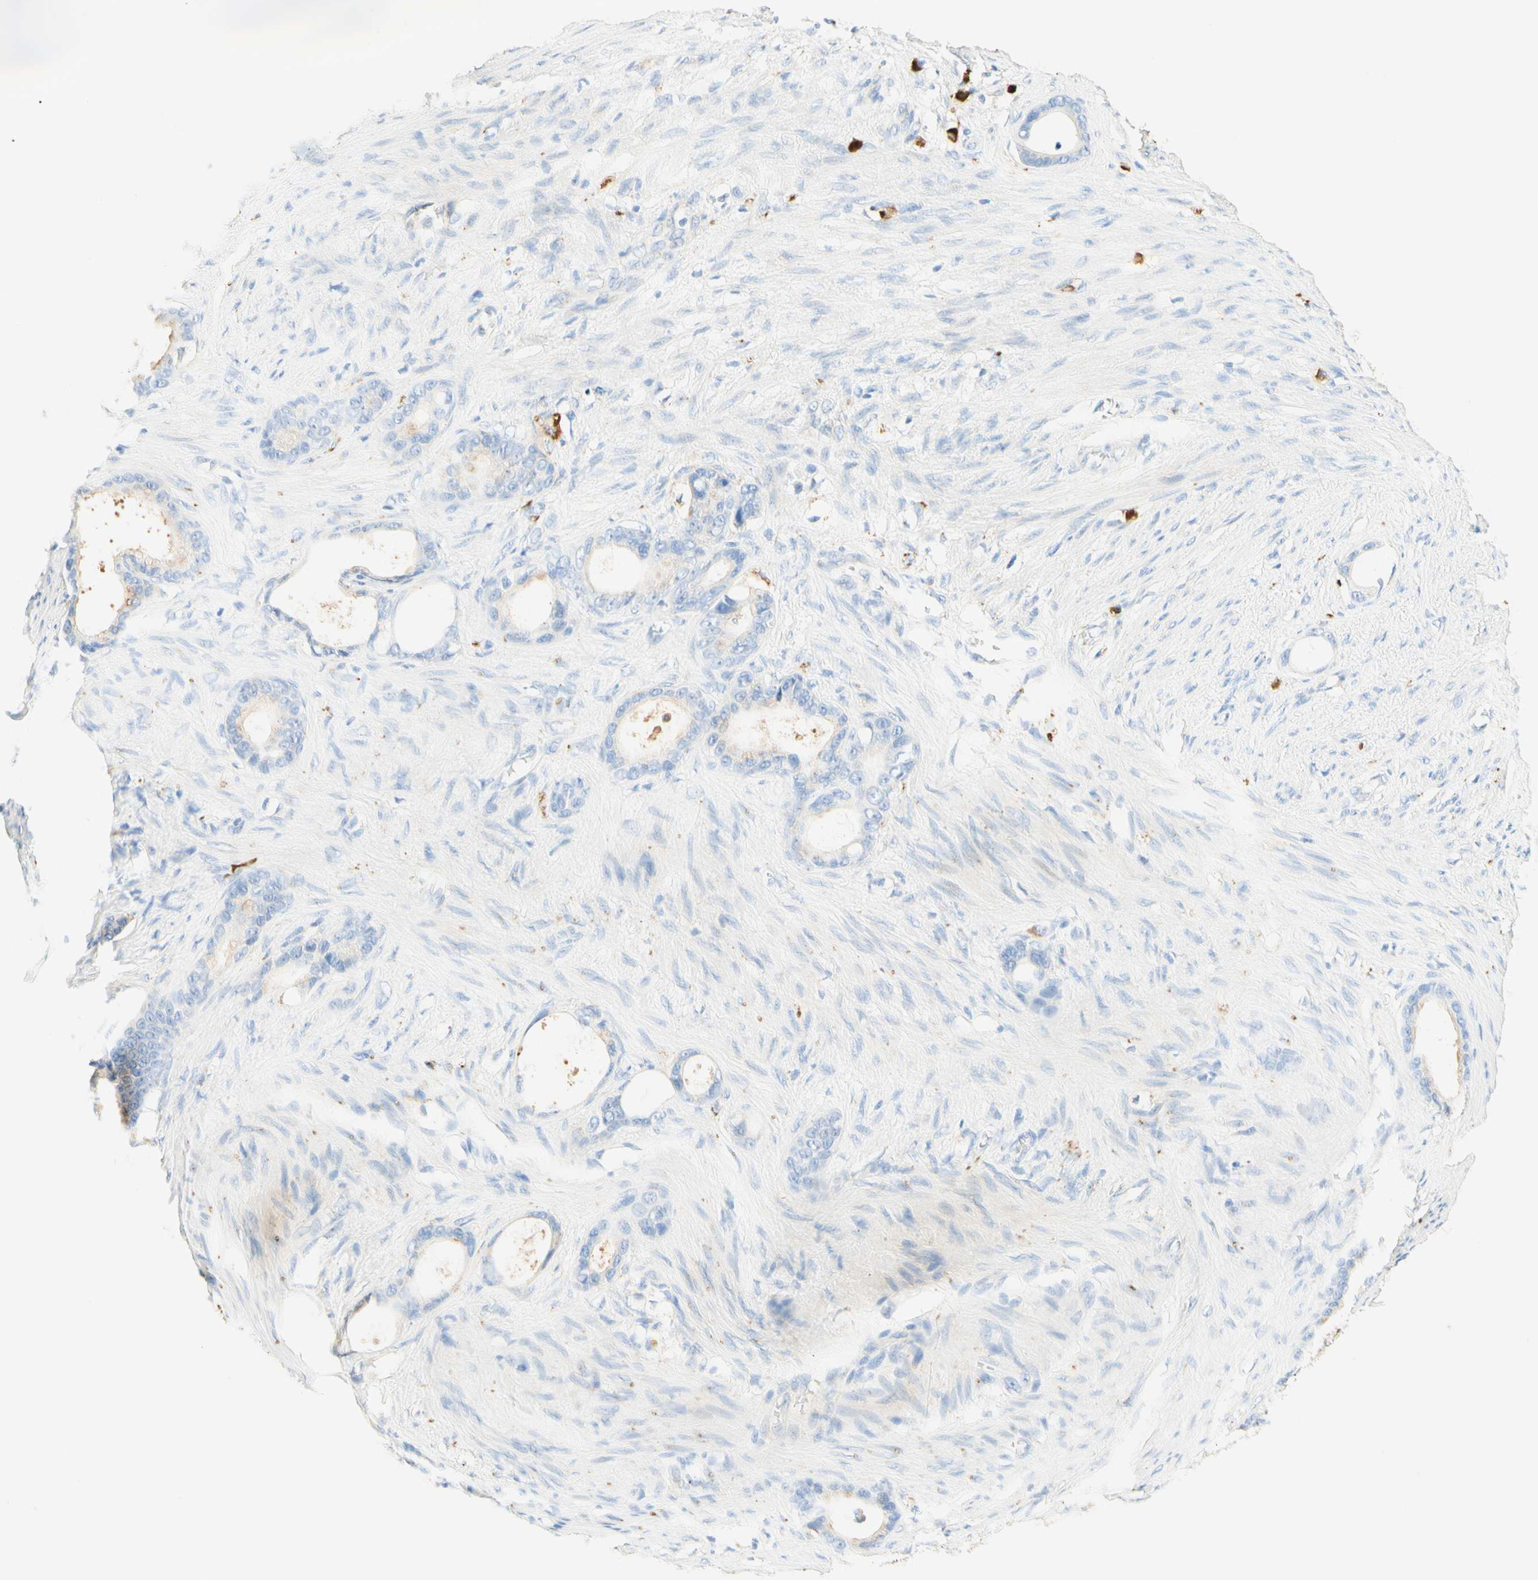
{"staining": {"intensity": "negative", "quantity": "none", "location": "none"}, "tissue": "stomach cancer", "cell_type": "Tumor cells", "image_type": "cancer", "snomed": [{"axis": "morphology", "description": "Adenocarcinoma, NOS"}, {"axis": "topography", "description": "Stomach"}], "caption": "Adenocarcinoma (stomach) stained for a protein using immunohistochemistry demonstrates no positivity tumor cells.", "gene": "CD63", "patient": {"sex": "female", "age": 75}}